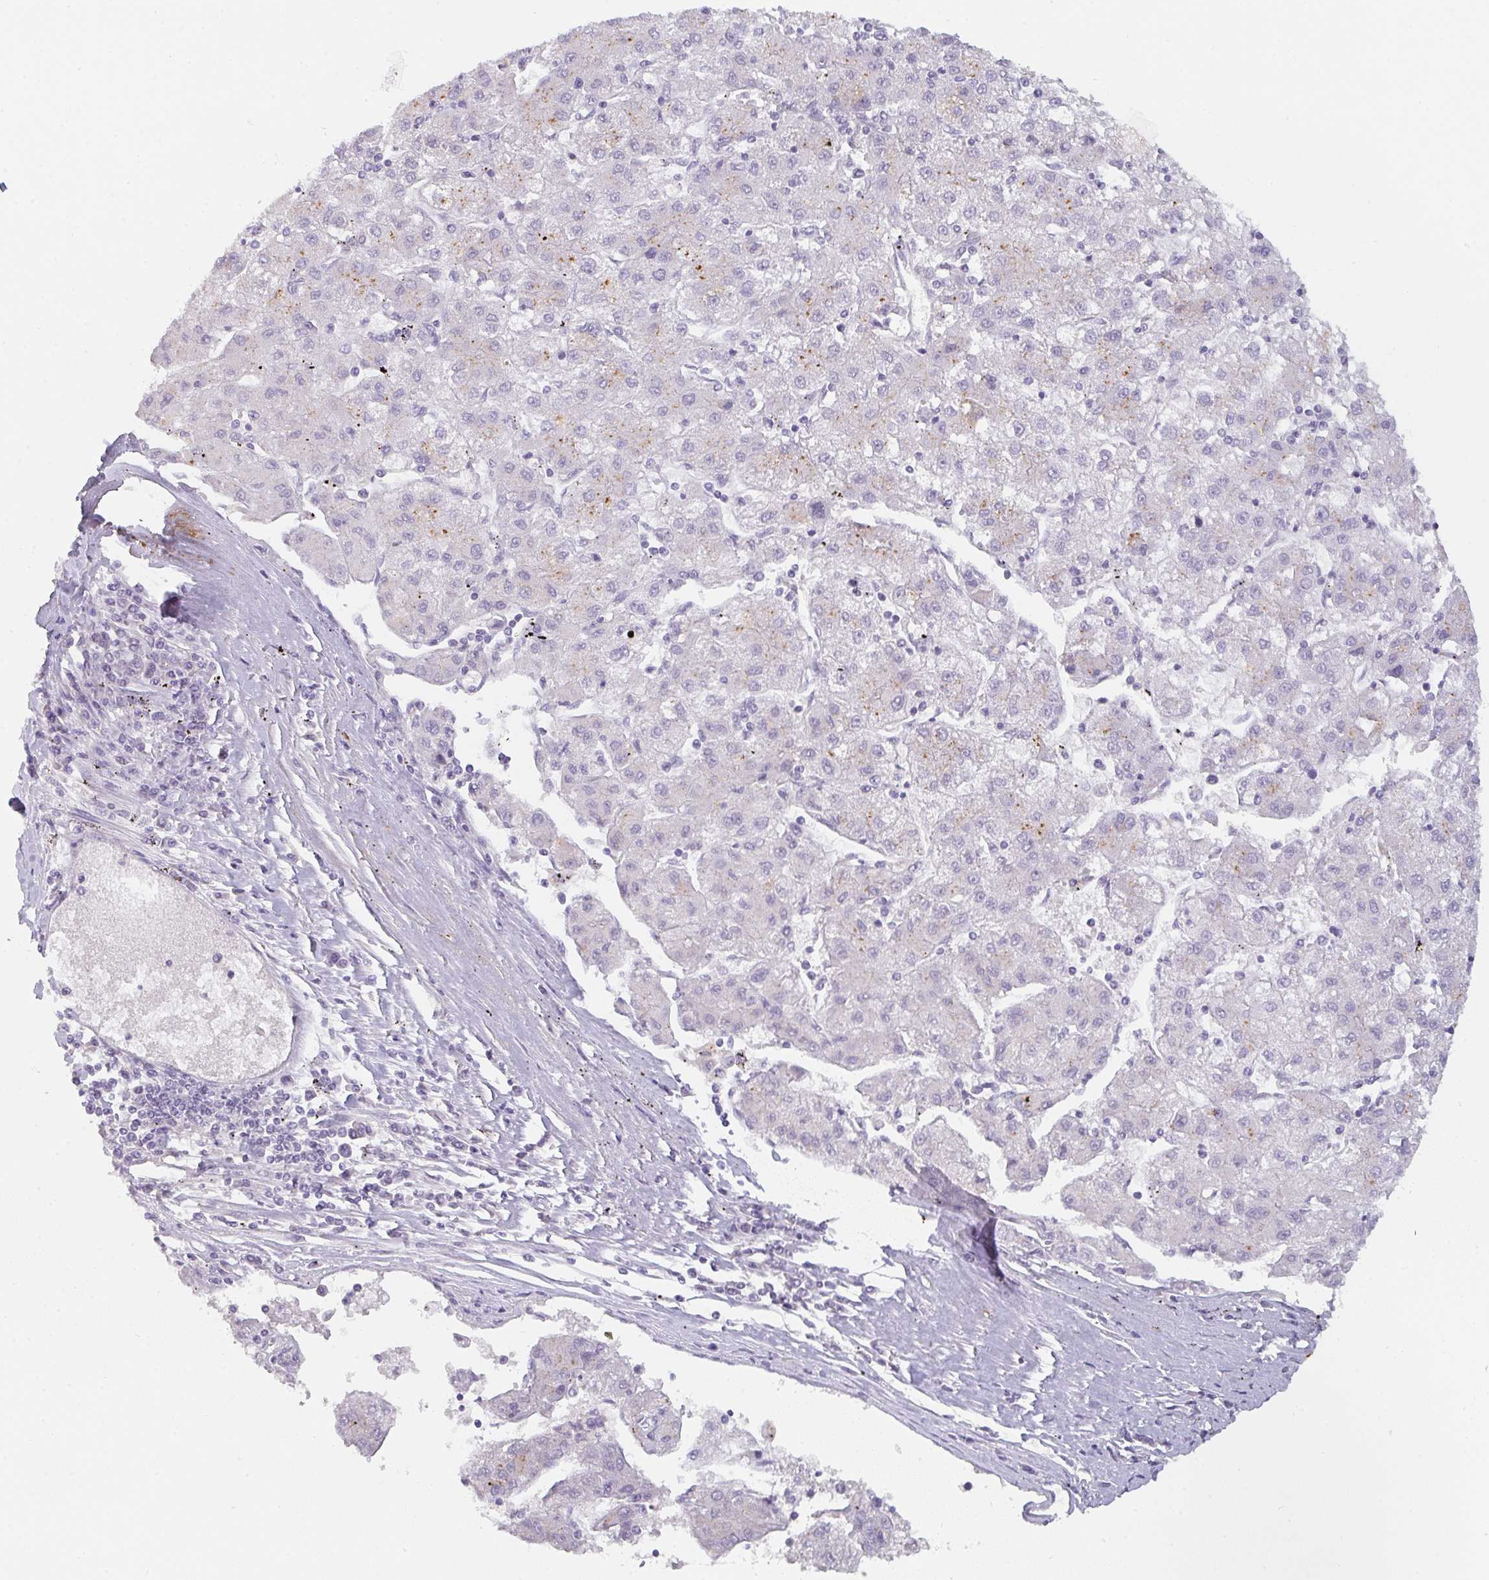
{"staining": {"intensity": "negative", "quantity": "none", "location": "none"}, "tissue": "liver cancer", "cell_type": "Tumor cells", "image_type": "cancer", "snomed": [{"axis": "morphology", "description": "Carcinoma, Hepatocellular, NOS"}, {"axis": "topography", "description": "Liver"}], "caption": "IHC micrograph of neoplastic tissue: liver cancer (hepatocellular carcinoma) stained with DAB (3,3'-diaminobenzidine) displays no significant protein positivity in tumor cells.", "gene": "C1QTNF8", "patient": {"sex": "male", "age": 72}}